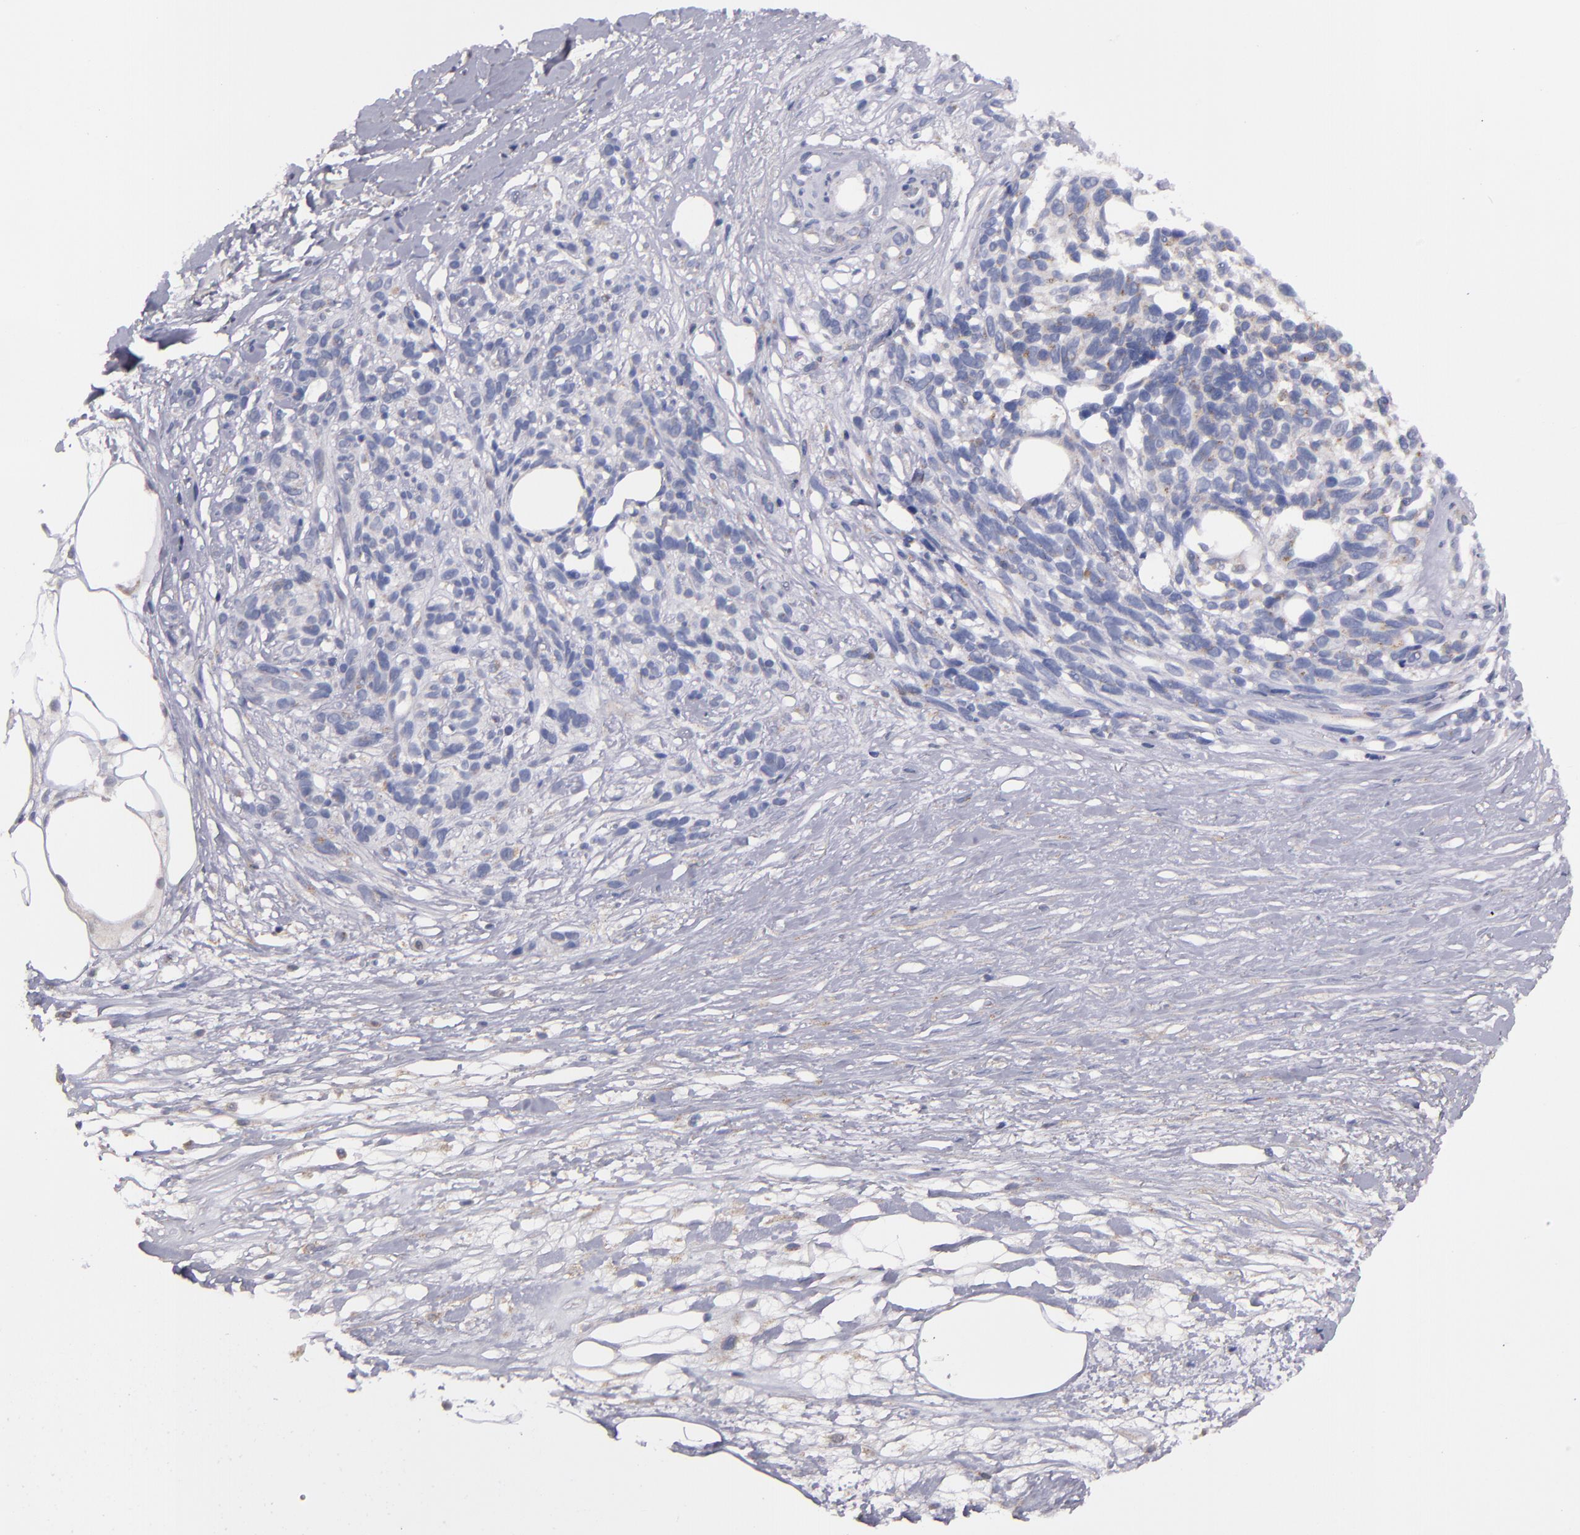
{"staining": {"intensity": "negative", "quantity": "none", "location": "none"}, "tissue": "melanoma", "cell_type": "Tumor cells", "image_type": "cancer", "snomed": [{"axis": "morphology", "description": "Malignant melanoma, NOS"}, {"axis": "topography", "description": "Skin"}], "caption": "Image shows no significant protein positivity in tumor cells of malignant melanoma.", "gene": "CLTA", "patient": {"sex": "female", "age": 85}}